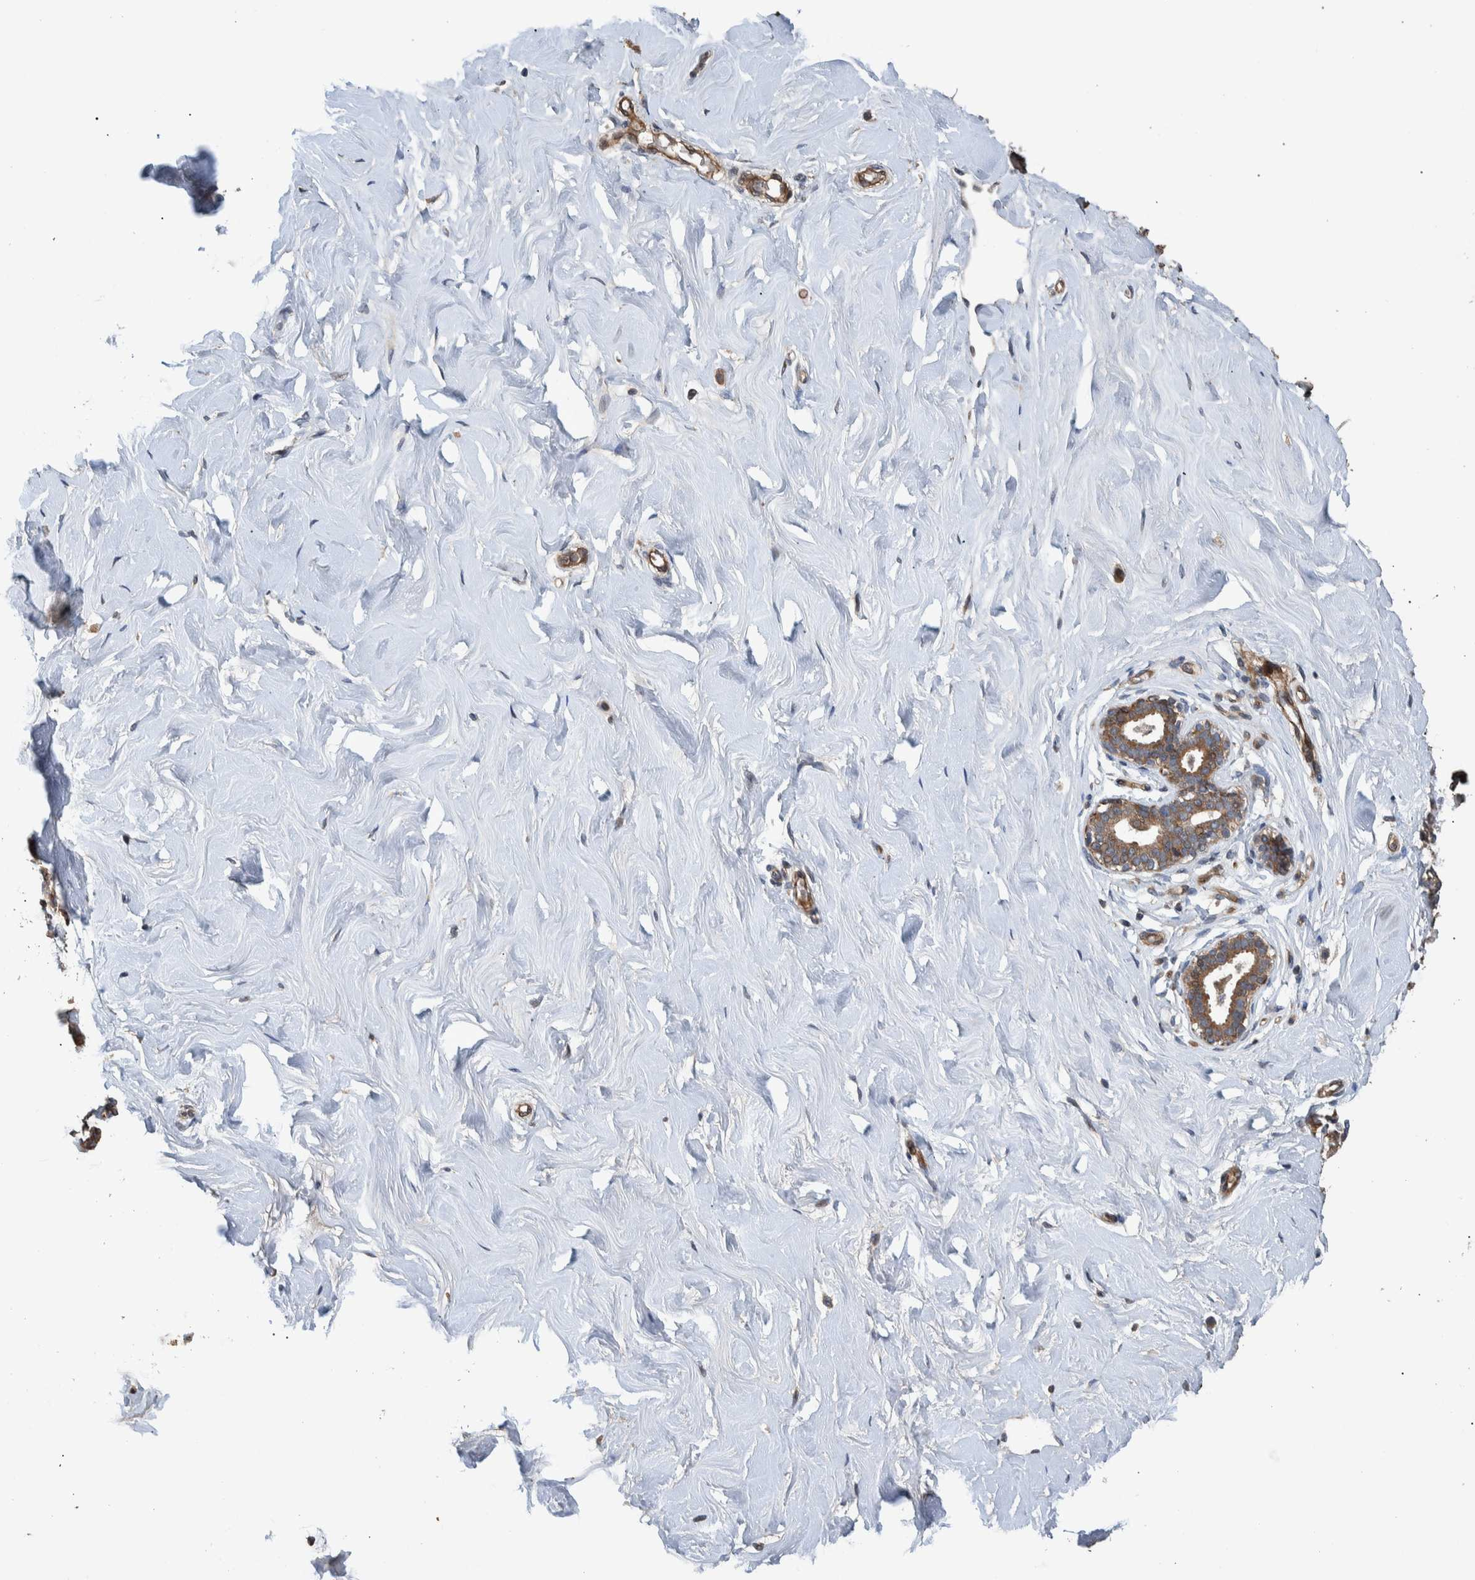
{"staining": {"intensity": "negative", "quantity": "none", "location": "none"}, "tissue": "breast", "cell_type": "Adipocytes", "image_type": "normal", "snomed": [{"axis": "morphology", "description": "Normal tissue, NOS"}, {"axis": "topography", "description": "Breast"}], "caption": "Immunohistochemical staining of benign human breast demonstrates no significant staining in adipocytes. (DAB IHC visualized using brightfield microscopy, high magnification).", "gene": "B3GNTL1", "patient": {"sex": "female", "age": 23}}